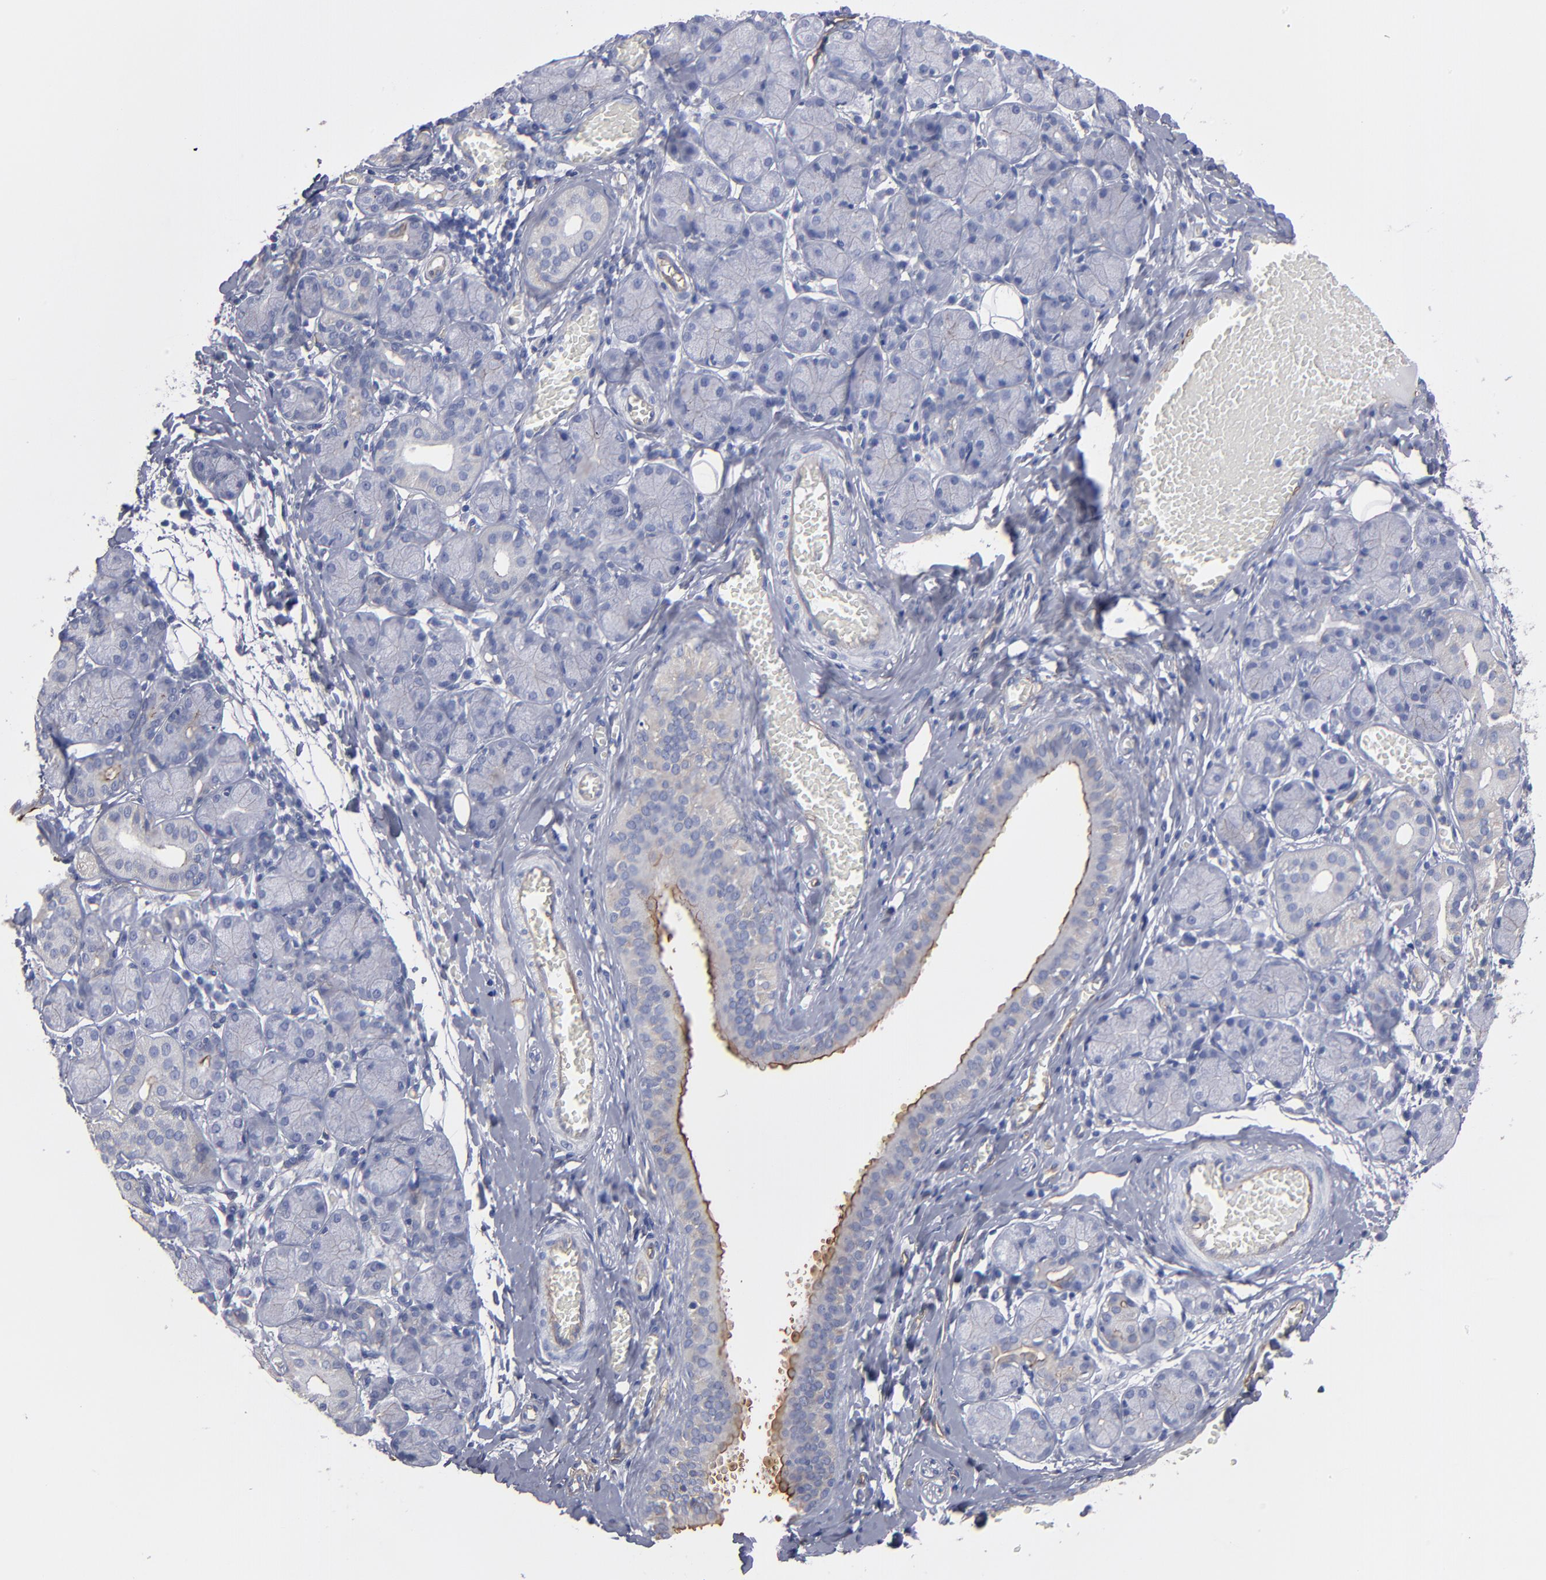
{"staining": {"intensity": "weak", "quantity": "<25%", "location": "cytoplasmic/membranous"}, "tissue": "salivary gland", "cell_type": "Glandular cells", "image_type": "normal", "snomed": [{"axis": "morphology", "description": "Normal tissue, NOS"}, {"axis": "topography", "description": "Salivary gland"}], "caption": "This is a histopathology image of immunohistochemistry staining of unremarkable salivary gland, which shows no staining in glandular cells. The staining is performed using DAB (3,3'-diaminobenzidine) brown chromogen with nuclei counter-stained in using hematoxylin.", "gene": "TM4SF1", "patient": {"sex": "female", "age": 24}}